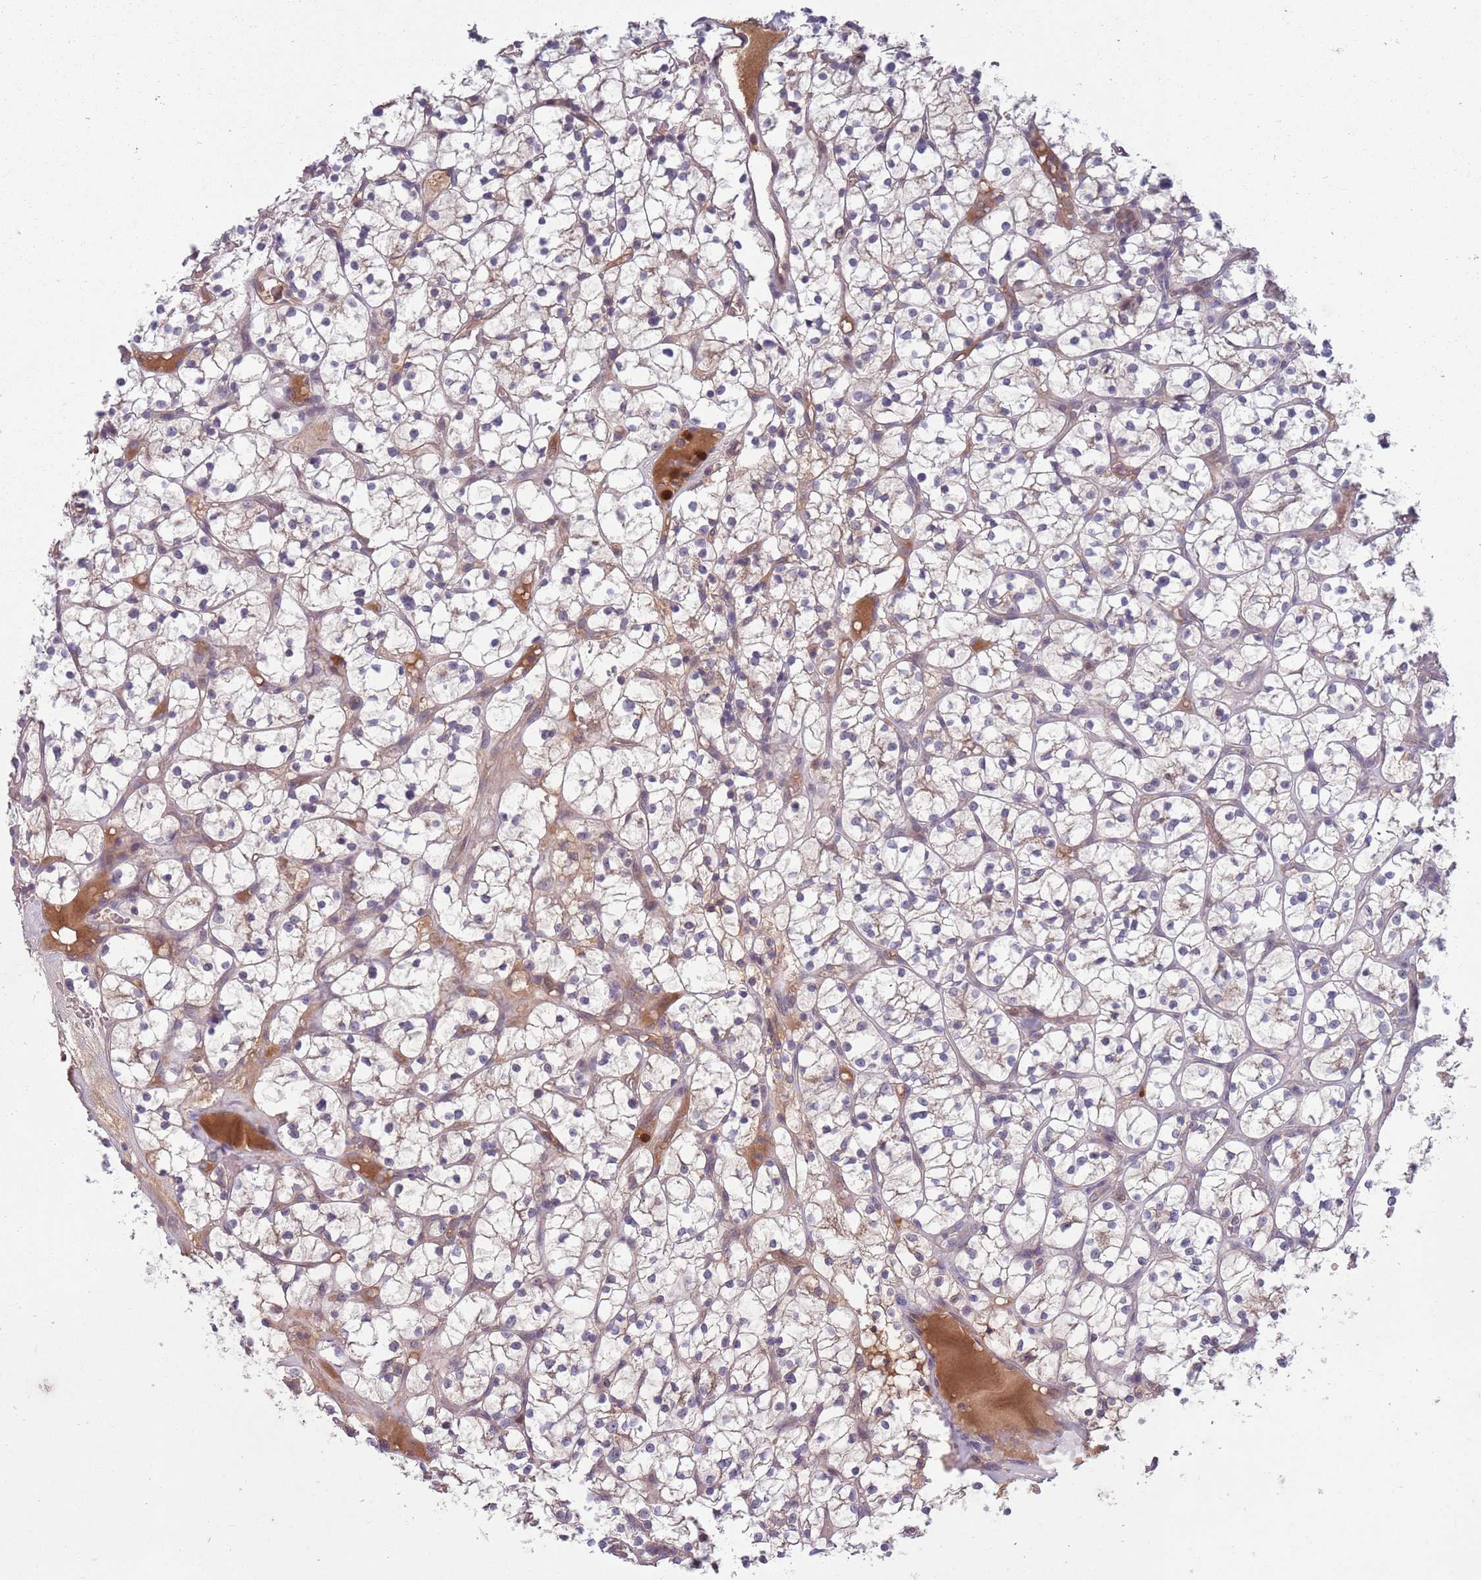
{"staining": {"intensity": "weak", "quantity": "25%-75%", "location": "cytoplasmic/membranous"}, "tissue": "renal cancer", "cell_type": "Tumor cells", "image_type": "cancer", "snomed": [{"axis": "morphology", "description": "Adenocarcinoma, NOS"}, {"axis": "topography", "description": "Kidney"}], "caption": "Immunohistochemical staining of human renal cancer (adenocarcinoma) demonstrates low levels of weak cytoplasmic/membranous protein staining in about 25%-75% of tumor cells.", "gene": "TYW1", "patient": {"sex": "female", "age": 64}}